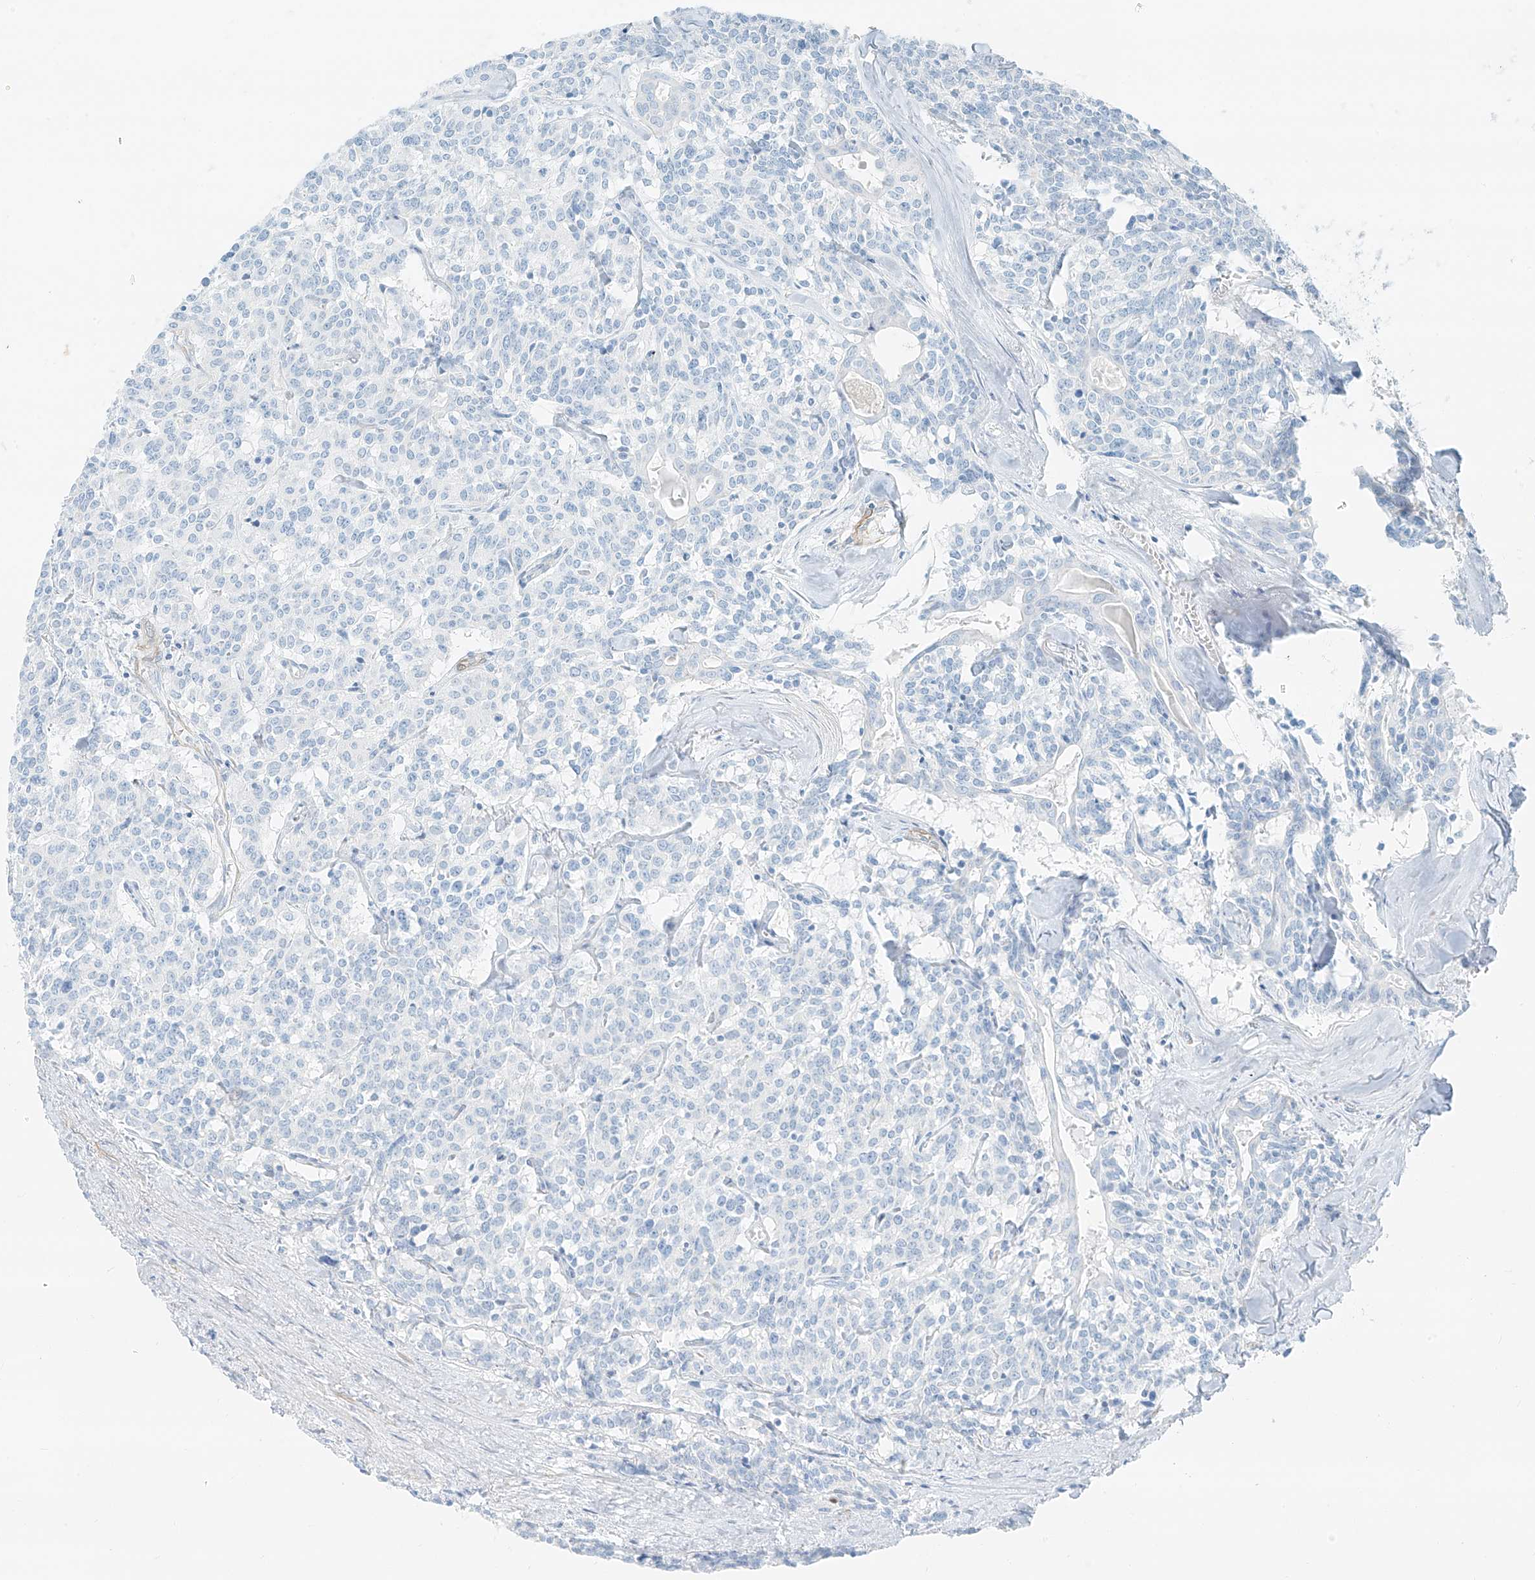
{"staining": {"intensity": "negative", "quantity": "none", "location": "none"}, "tissue": "carcinoid", "cell_type": "Tumor cells", "image_type": "cancer", "snomed": [{"axis": "morphology", "description": "Carcinoid, malignant, NOS"}, {"axis": "topography", "description": "Lung"}], "caption": "Immunohistochemical staining of malignant carcinoid demonstrates no significant expression in tumor cells.", "gene": "SMCP", "patient": {"sex": "female", "age": 46}}